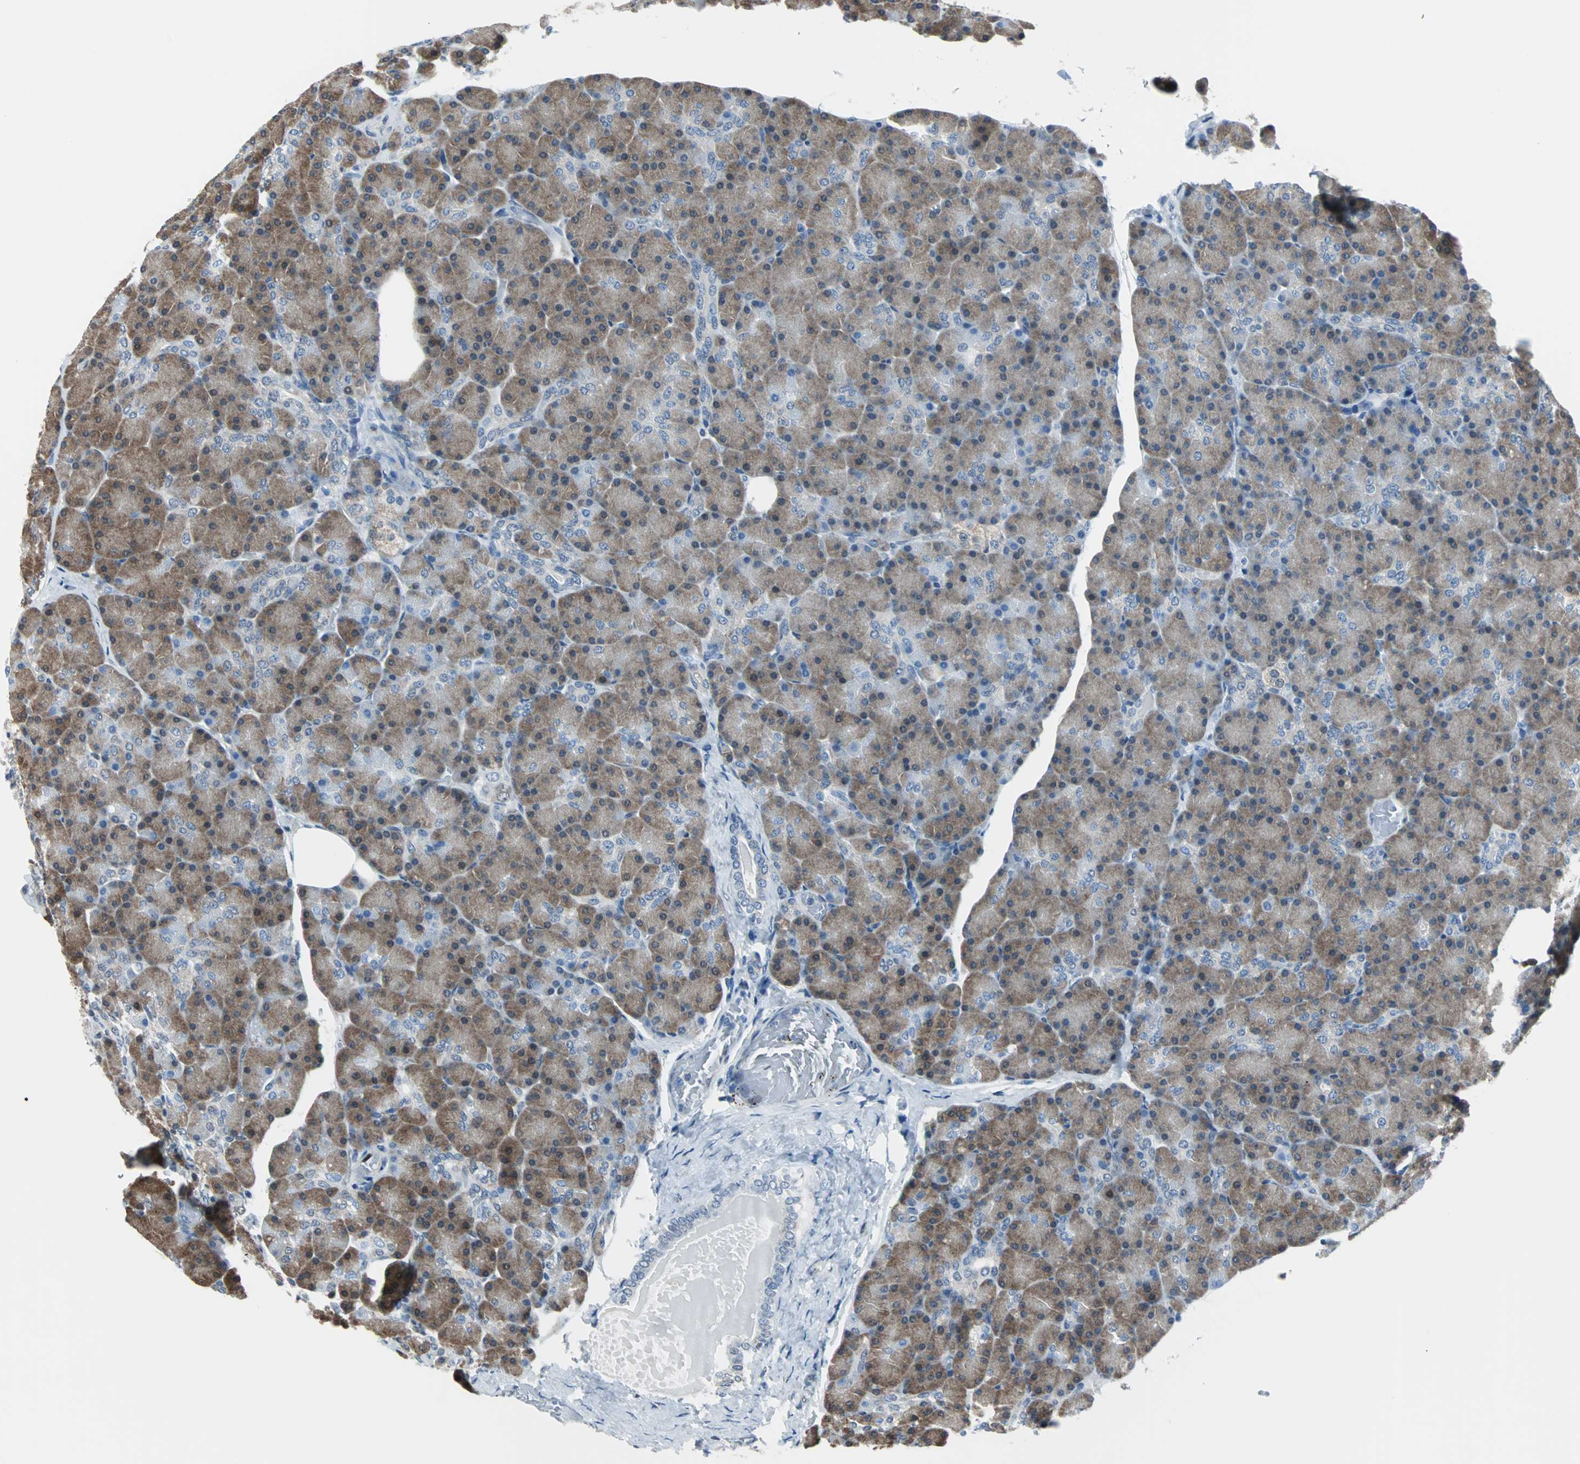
{"staining": {"intensity": "moderate", "quantity": ">75%", "location": "cytoplasmic/membranous"}, "tissue": "pancreas", "cell_type": "Exocrine glandular cells", "image_type": "normal", "snomed": [{"axis": "morphology", "description": "Normal tissue, NOS"}, {"axis": "topography", "description": "Pancreas"}], "caption": "DAB immunohistochemical staining of normal pancreas displays moderate cytoplasmic/membranous protein staining in about >75% of exocrine glandular cells. The staining was performed using DAB, with brown indicating positive protein expression. Nuclei are stained blue with hematoxylin.", "gene": "VCP", "patient": {"sex": "female", "age": 43}}